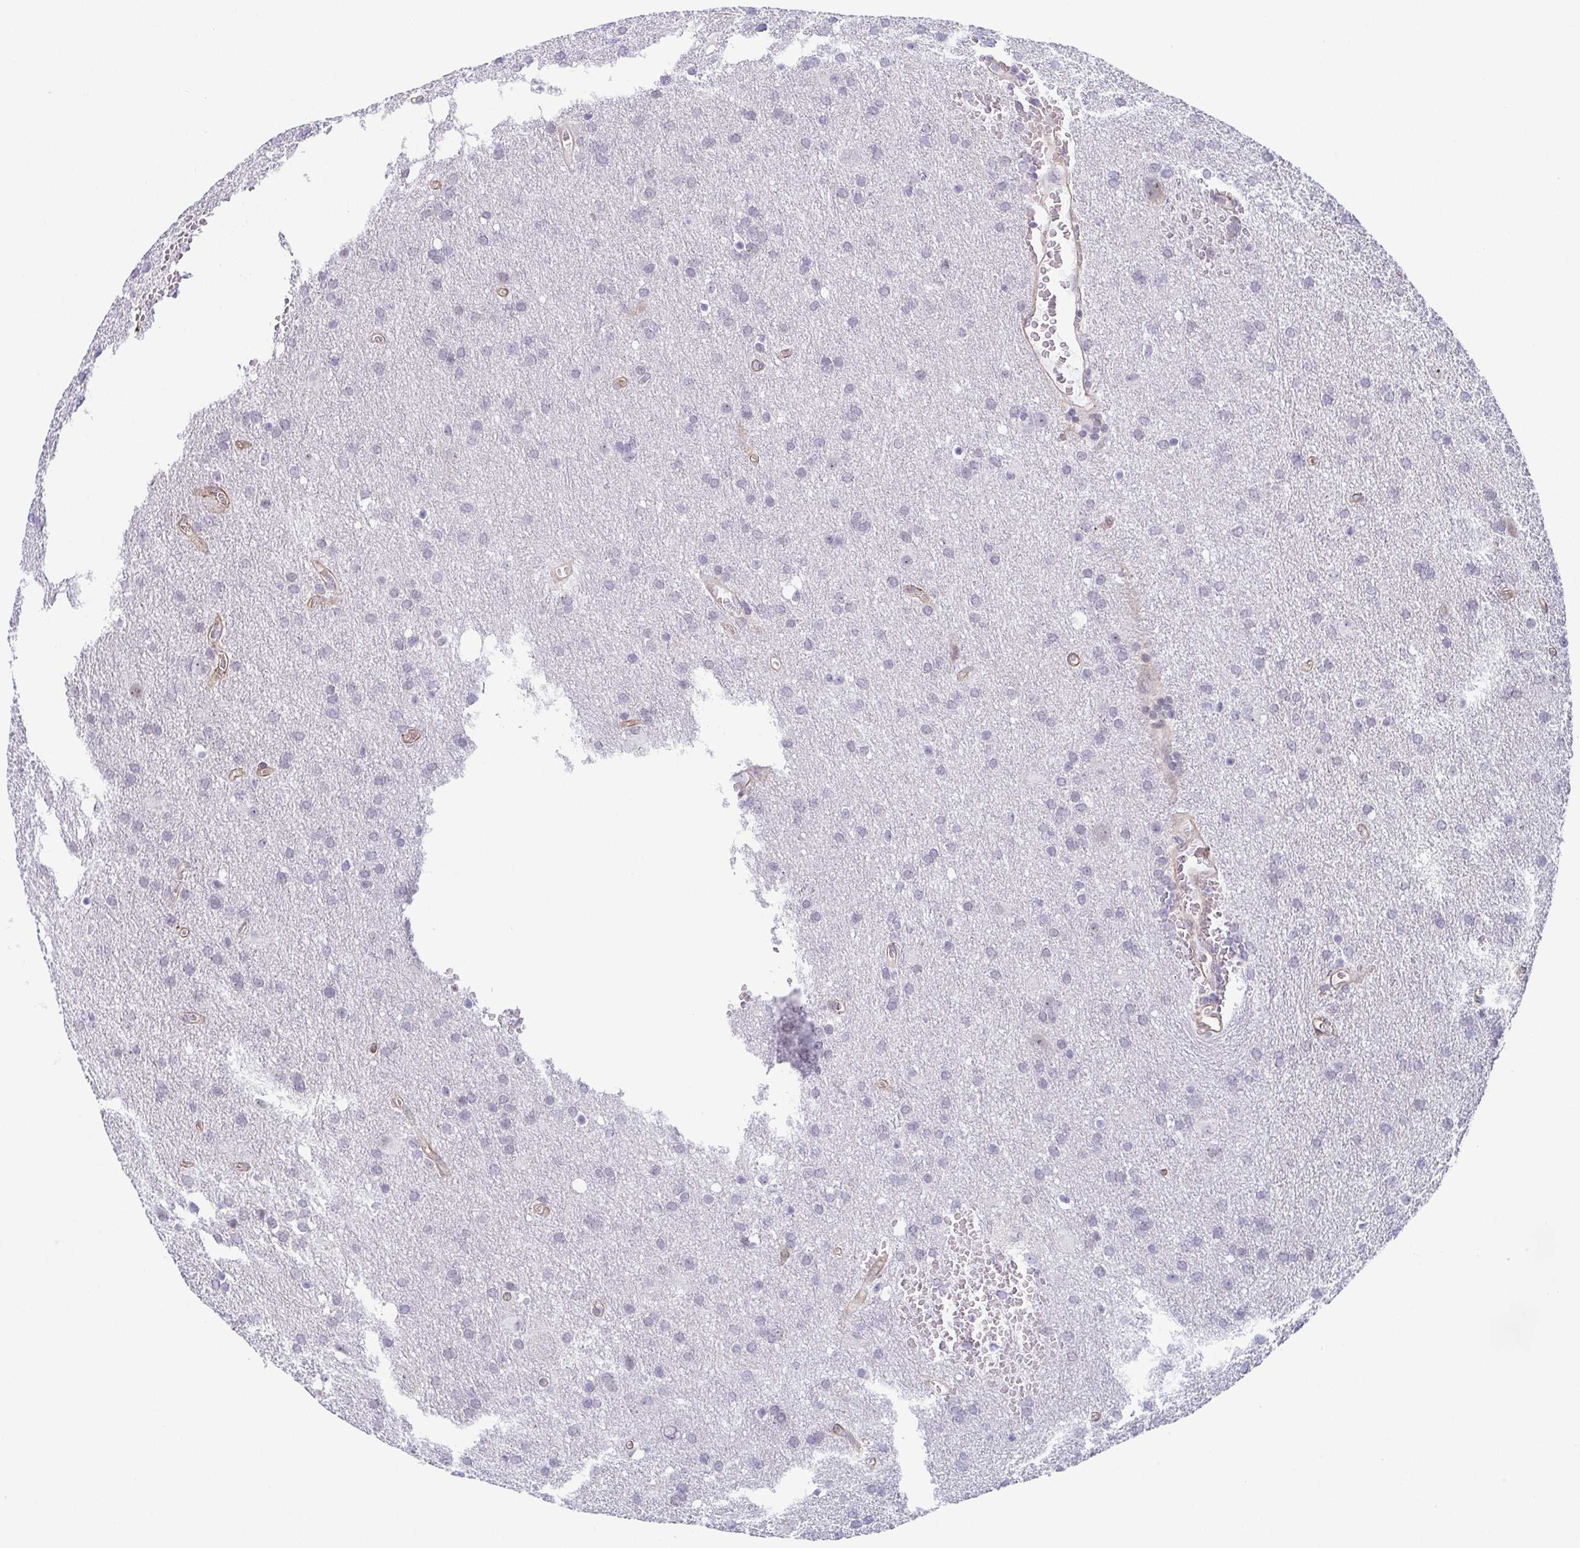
{"staining": {"intensity": "negative", "quantity": "none", "location": "none"}, "tissue": "glioma", "cell_type": "Tumor cells", "image_type": "cancer", "snomed": [{"axis": "morphology", "description": "Glioma, malignant, Low grade"}, {"axis": "topography", "description": "Brain"}], "caption": "Immunohistochemistry (IHC) of malignant low-grade glioma demonstrates no positivity in tumor cells. The staining was performed using DAB (3,3'-diaminobenzidine) to visualize the protein expression in brown, while the nuclei were stained in blue with hematoxylin (Magnification: 20x).", "gene": "EXOSC7", "patient": {"sex": "male", "age": 66}}